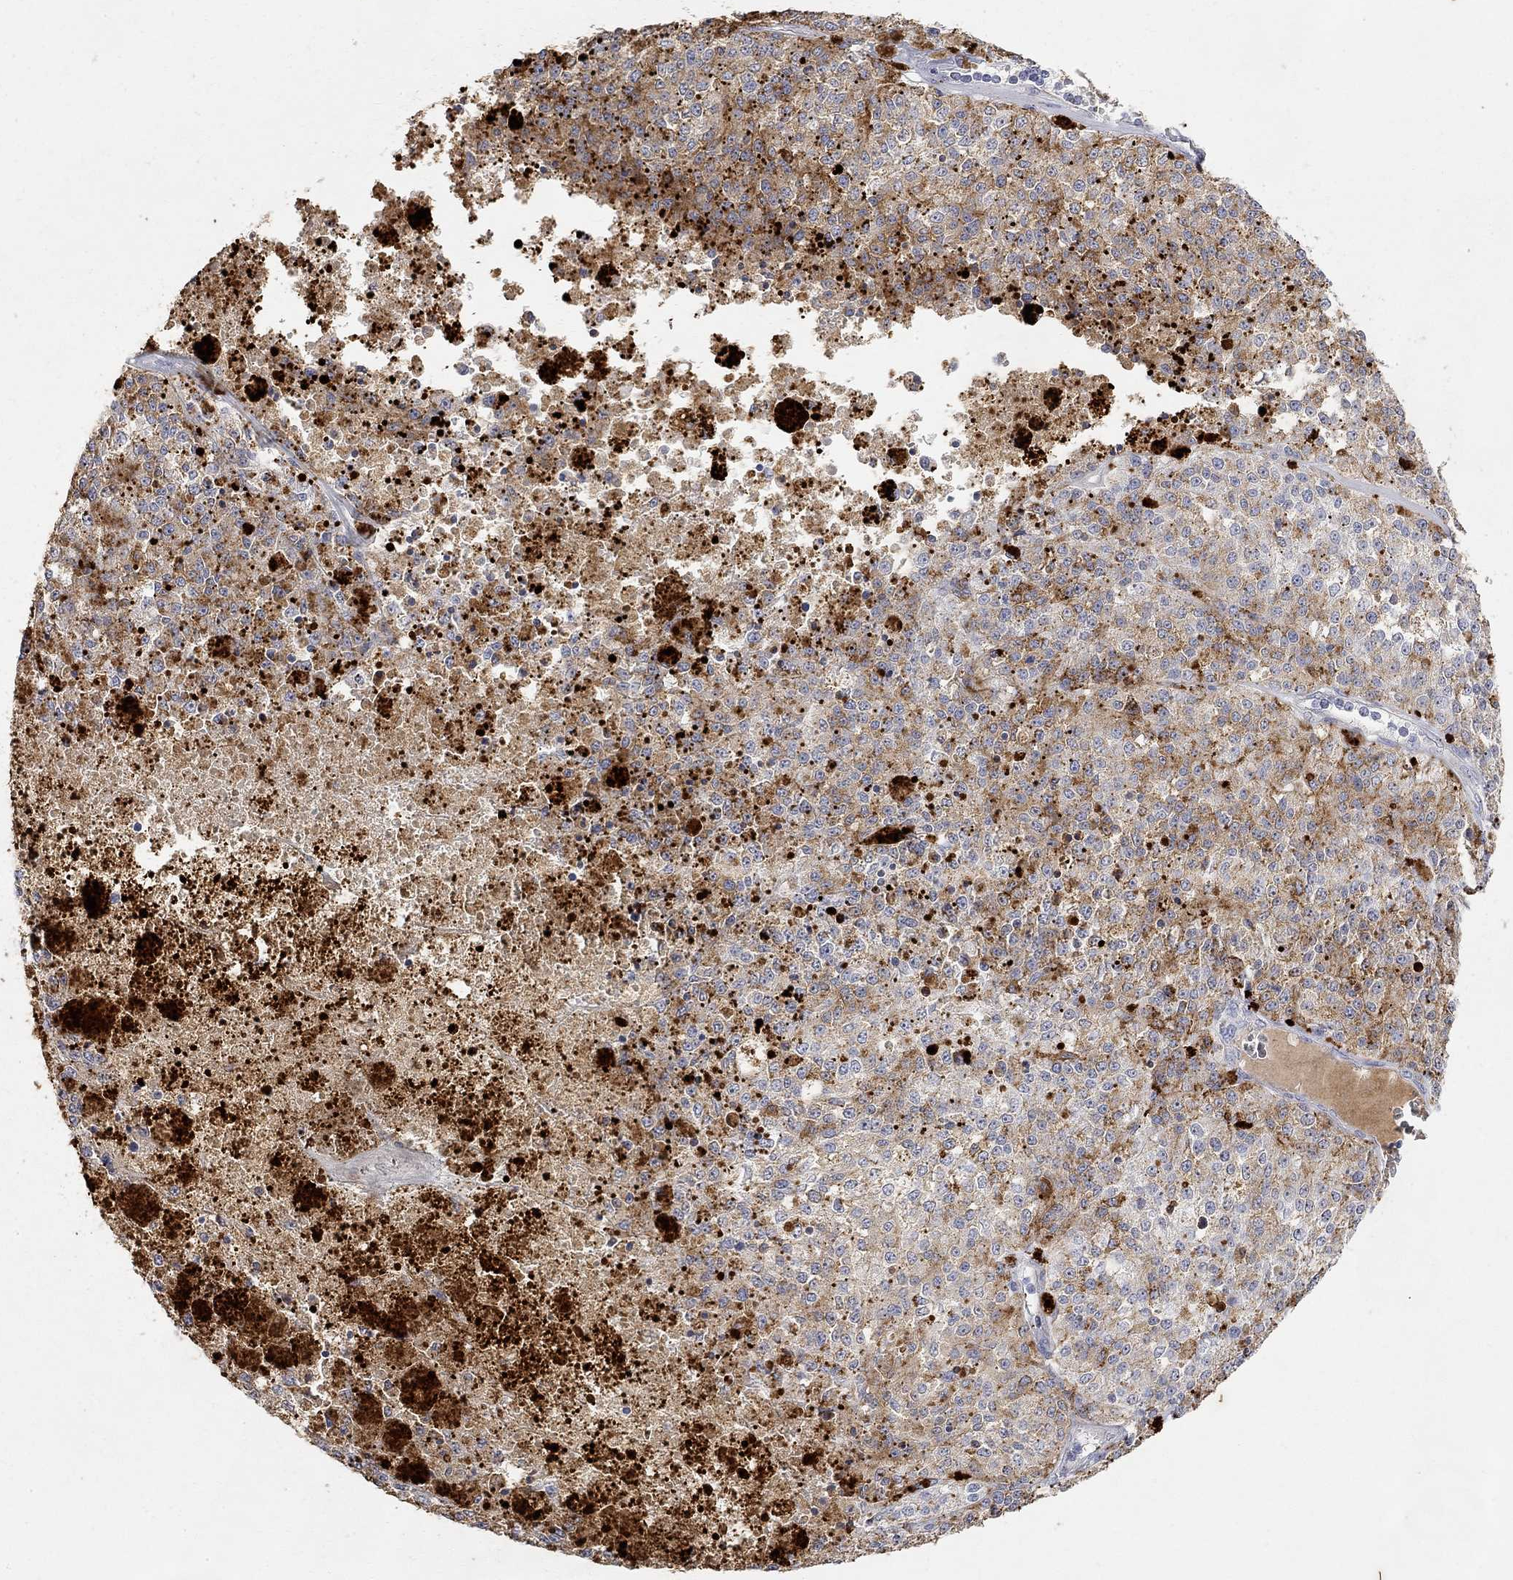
{"staining": {"intensity": "negative", "quantity": "none", "location": "none"}, "tissue": "melanoma", "cell_type": "Tumor cells", "image_type": "cancer", "snomed": [{"axis": "morphology", "description": "Malignant melanoma, Metastatic site"}, {"axis": "topography", "description": "Lymph node"}], "caption": "Immunohistochemistry micrograph of human melanoma stained for a protein (brown), which shows no positivity in tumor cells.", "gene": "FNDC5", "patient": {"sex": "female", "age": 64}}